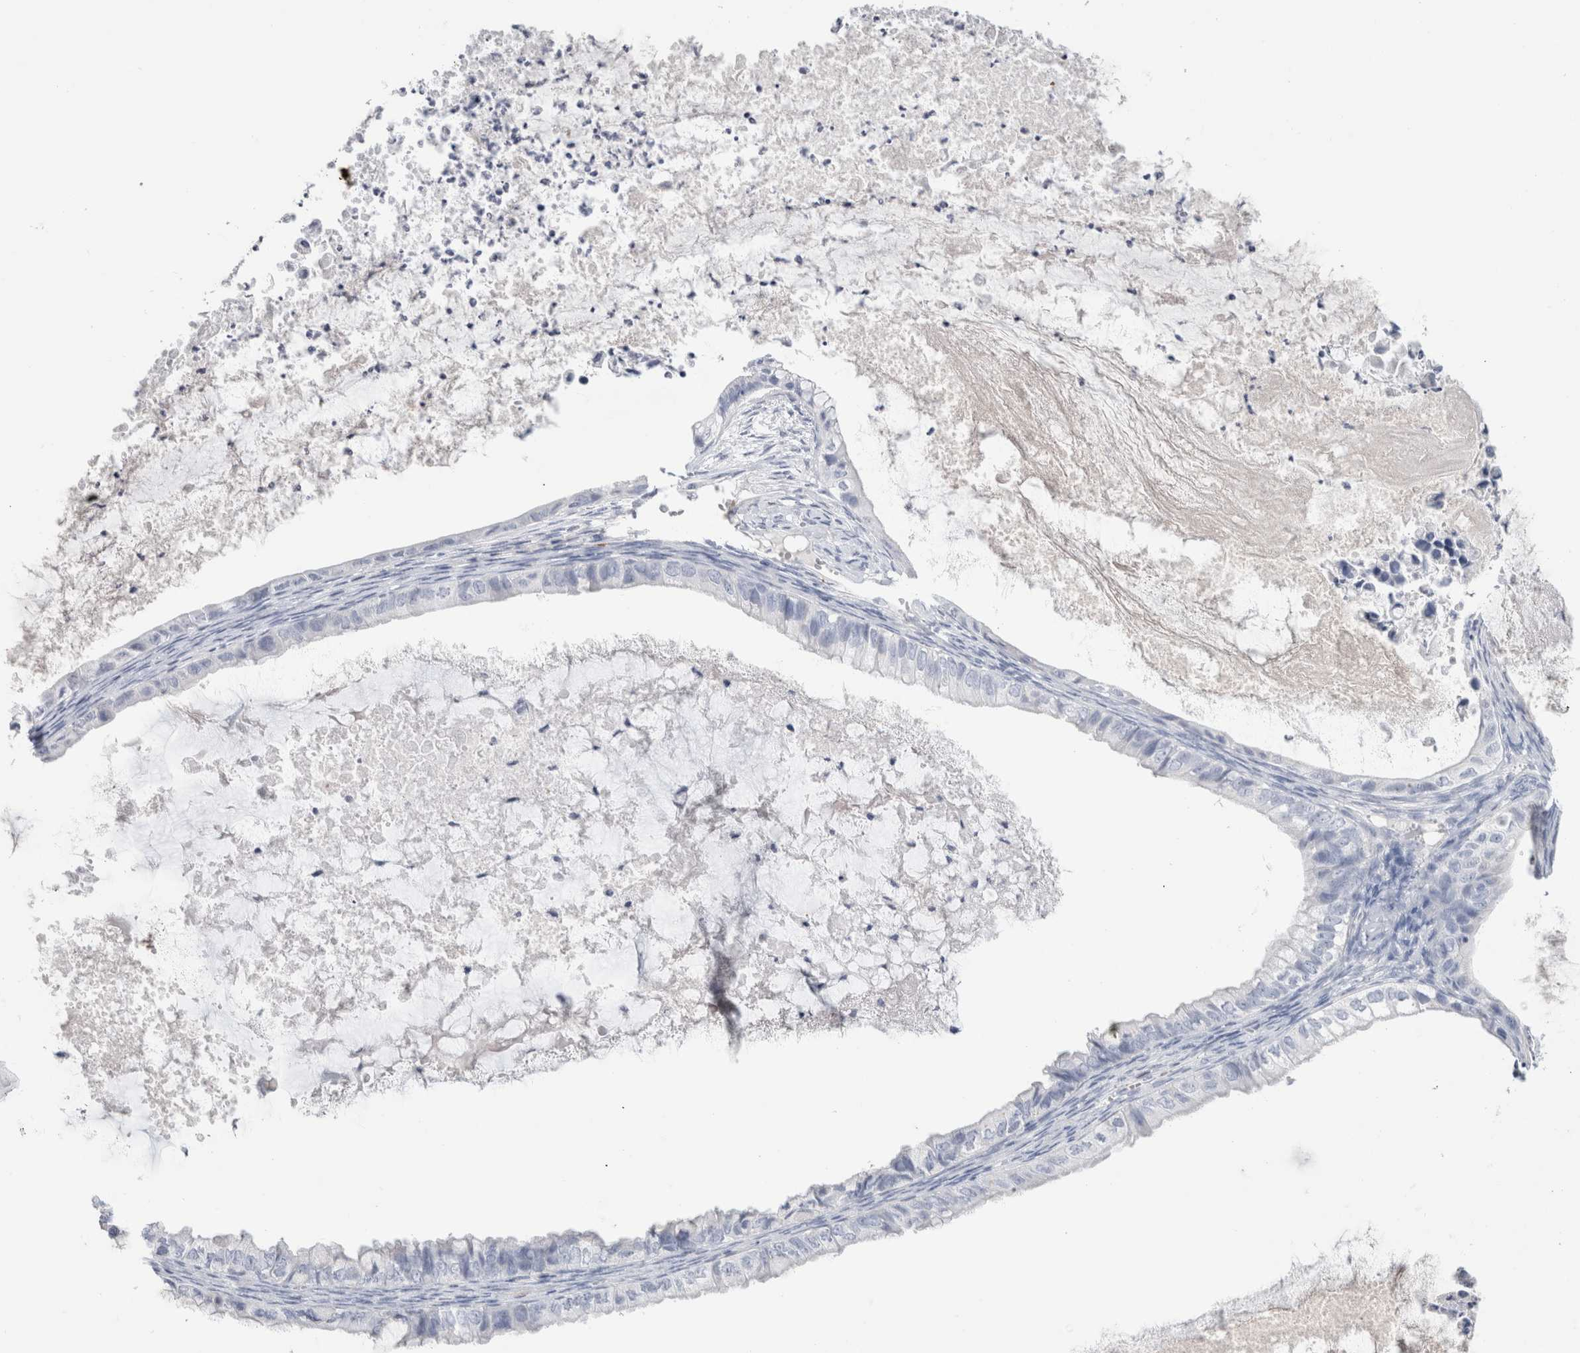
{"staining": {"intensity": "negative", "quantity": "none", "location": "none"}, "tissue": "ovarian cancer", "cell_type": "Tumor cells", "image_type": "cancer", "snomed": [{"axis": "morphology", "description": "Cystadenocarcinoma, mucinous, NOS"}, {"axis": "topography", "description": "Ovary"}], "caption": "High power microscopy histopathology image of an IHC photomicrograph of ovarian cancer, revealing no significant expression in tumor cells. (IHC, brightfield microscopy, high magnification).", "gene": "CD38", "patient": {"sex": "female", "age": 80}}